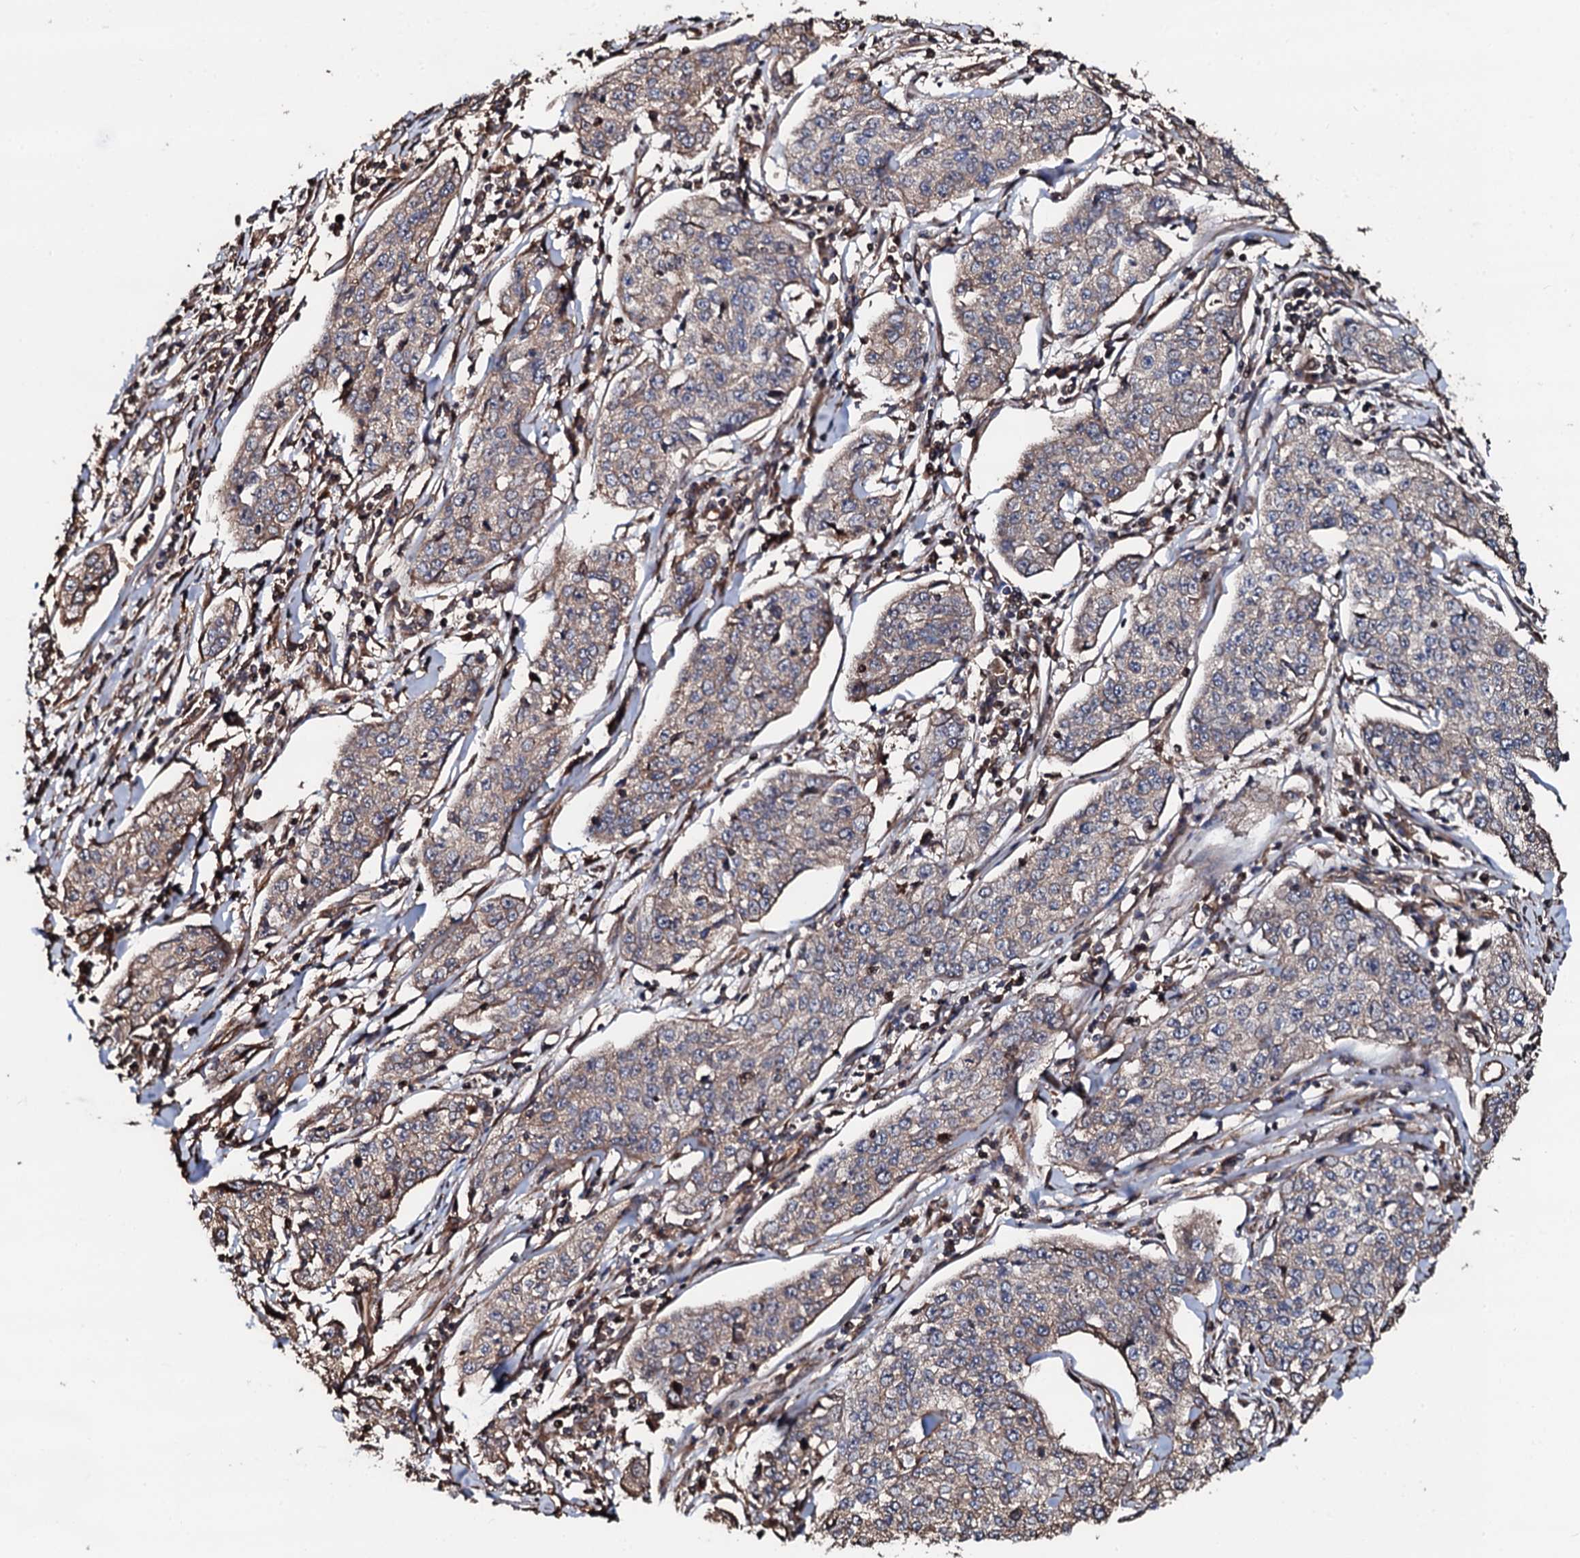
{"staining": {"intensity": "weak", "quantity": "<25%", "location": "cytoplasmic/membranous"}, "tissue": "cervical cancer", "cell_type": "Tumor cells", "image_type": "cancer", "snomed": [{"axis": "morphology", "description": "Squamous cell carcinoma, NOS"}, {"axis": "topography", "description": "Cervix"}], "caption": "This image is of squamous cell carcinoma (cervical) stained with immunohistochemistry (IHC) to label a protein in brown with the nuclei are counter-stained blue. There is no expression in tumor cells.", "gene": "CKAP5", "patient": {"sex": "female", "age": 35}}